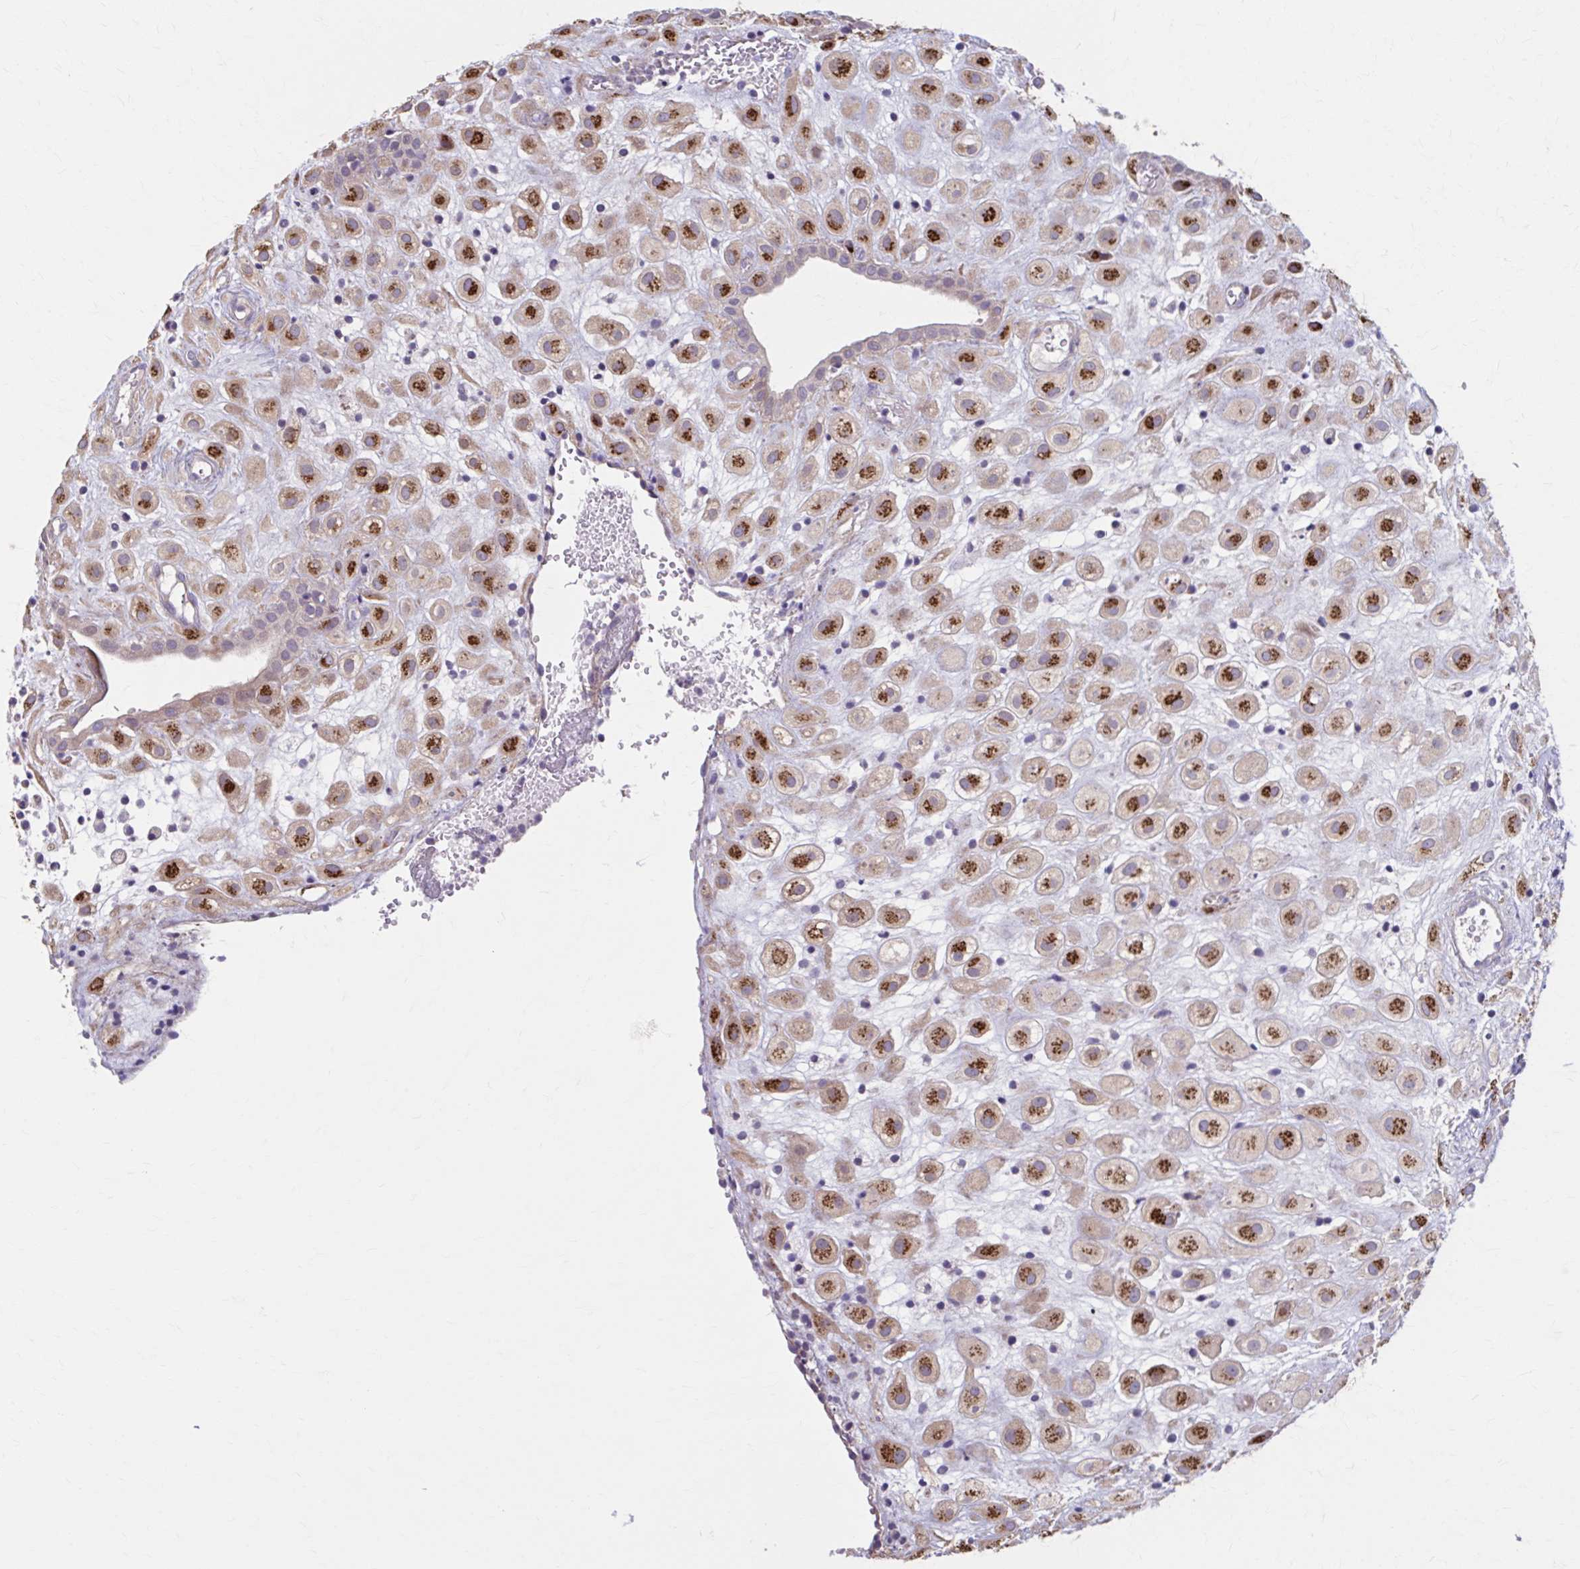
{"staining": {"intensity": "strong", "quantity": ">75%", "location": "cytoplasmic/membranous"}, "tissue": "placenta", "cell_type": "Decidual cells", "image_type": "normal", "snomed": [{"axis": "morphology", "description": "Normal tissue, NOS"}, {"axis": "topography", "description": "Placenta"}], "caption": "IHC of normal placenta displays high levels of strong cytoplasmic/membranous staining in approximately >75% of decidual cells.", "gene": "CHST3", "patient": {"sex": "female", "age": 24}}